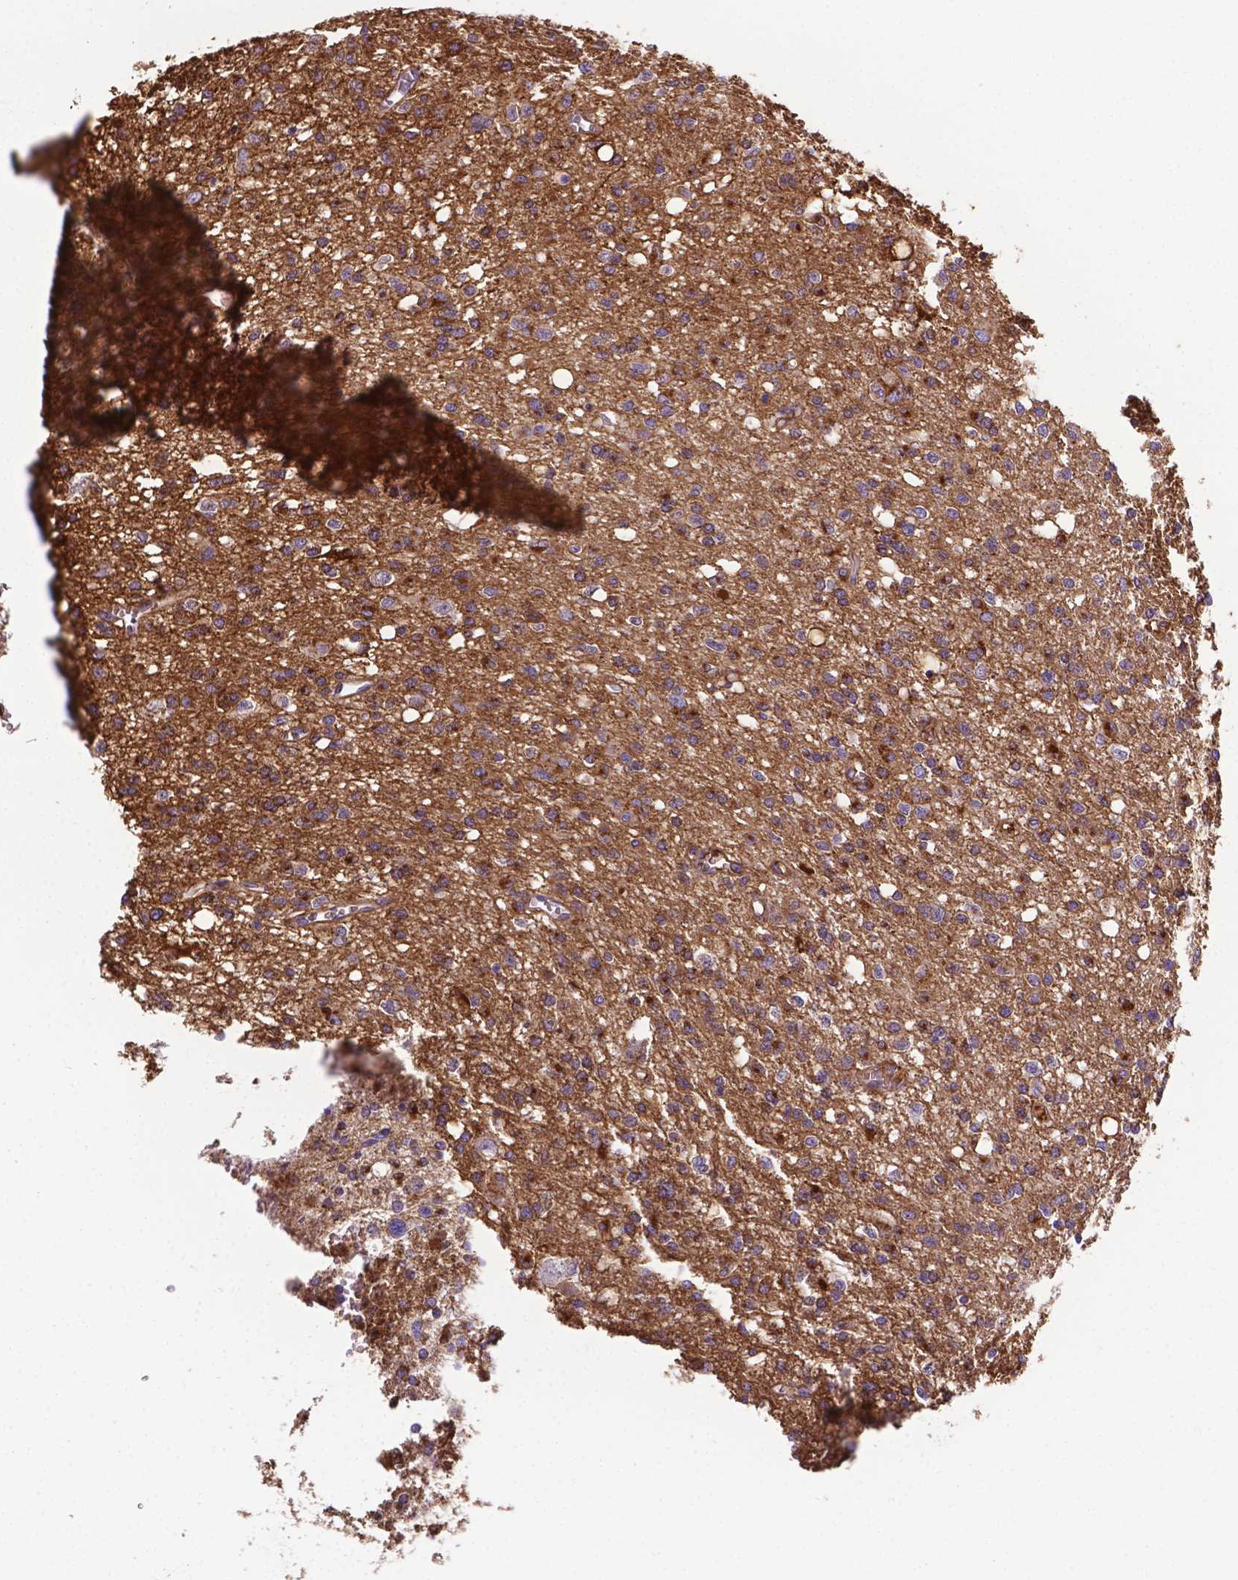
{"staining": {"intensity": "moderate", "quantity": ">75%", "location": "cytoplasmic/membranous"}, "tissue": "glioma", "cell_type": "Tumor cells", "image_type": "cancer", "snomed": [{"axis": "morphology", "description": "Glioma, malignant, Low grade"}, {"axis": "topography", "description": "Brain"}], "caption": "This photomicrograph shows IHC staining of malignant low-grade glioma, with medium moderate cytoplasmic/membranous expression in approximately >75% of tumor cells.", "gene": "APOE", "patient": {"sex": "male", "age": 64}}